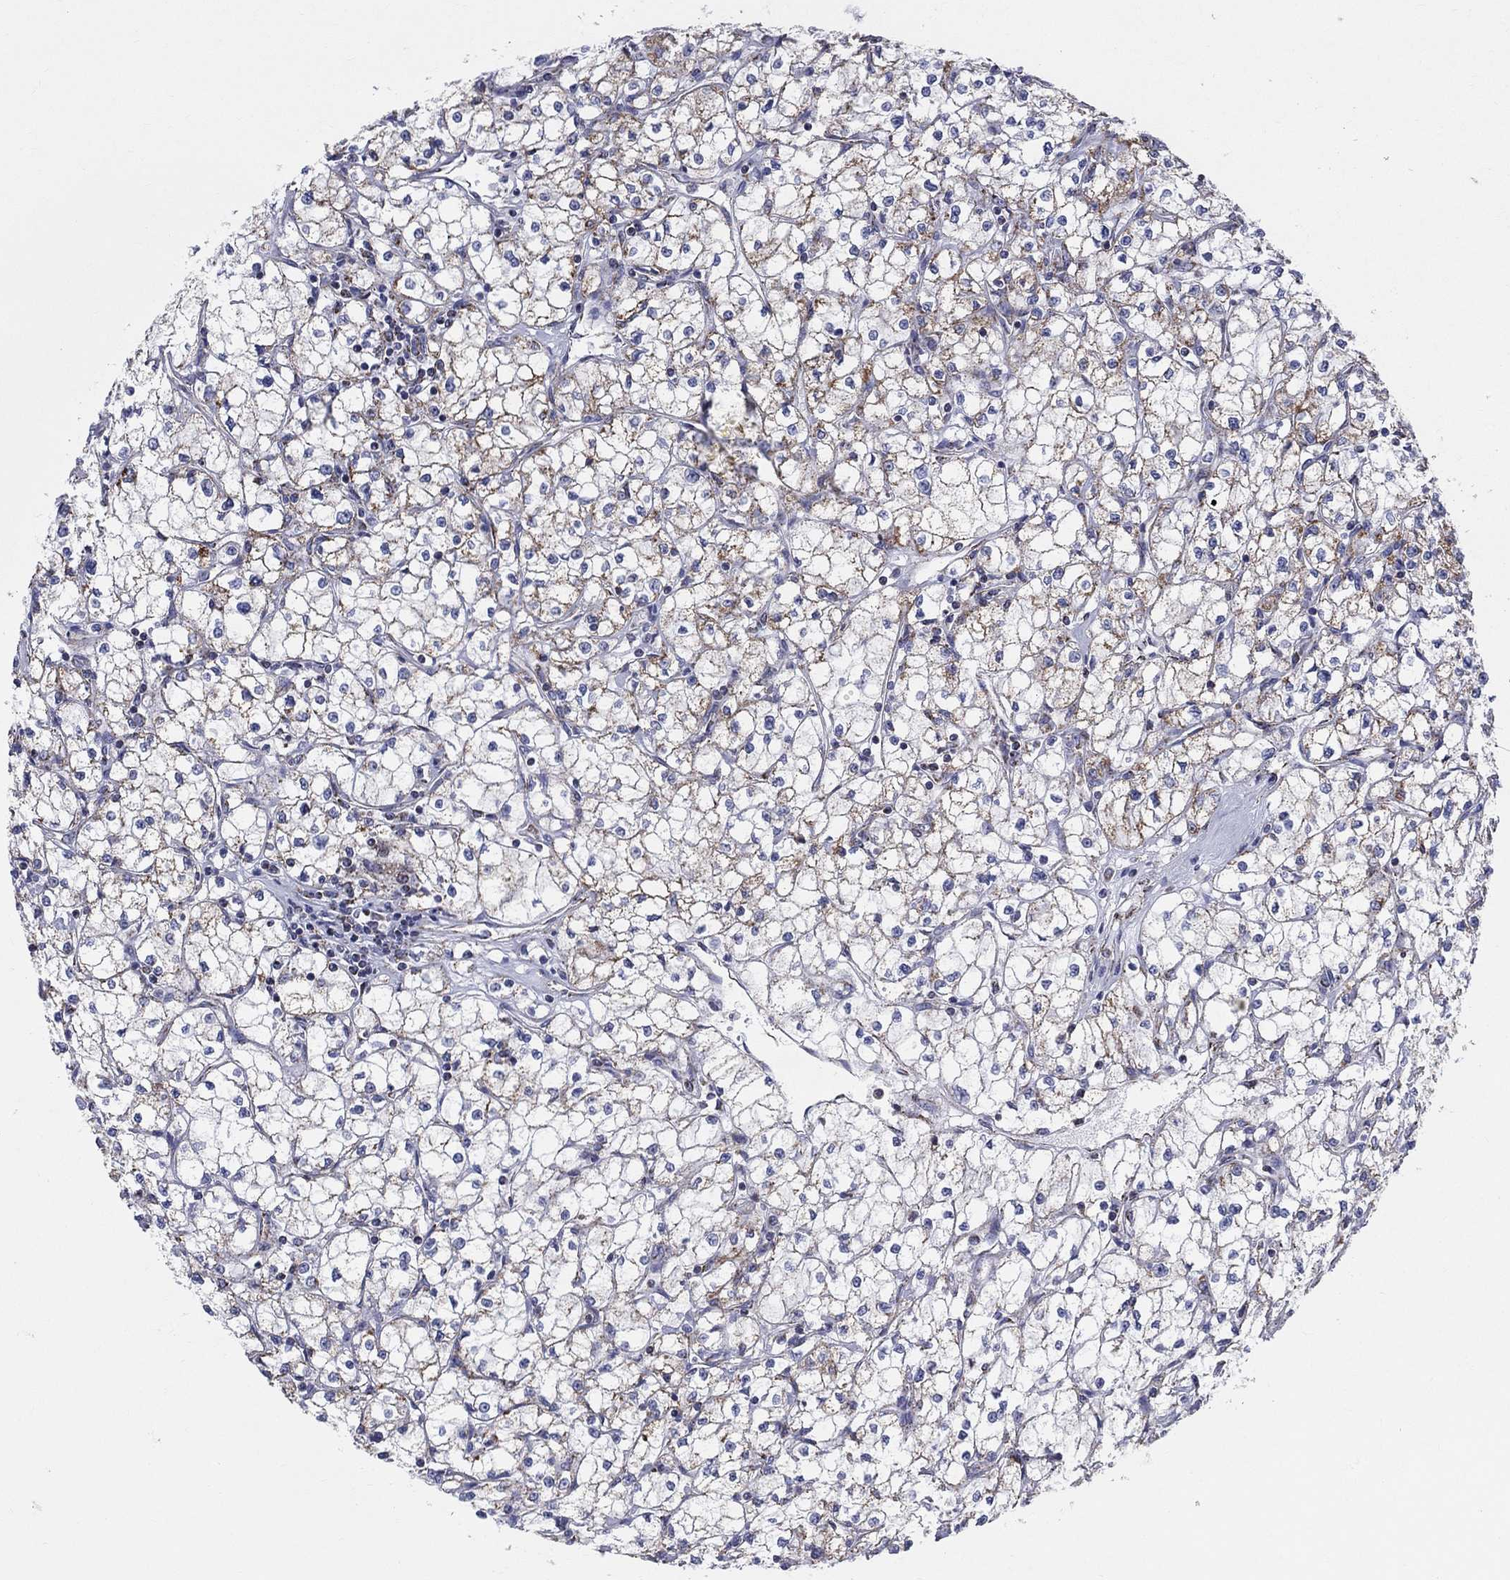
{"staining": {"intensity": "moderate", "quantity": "25%-75%", "location": "cytoplasmic/membranous"}, "tissue": "renal cancer", "cell_type": "Tumor cells", "image_type": "cancer", "snomed": [{"axis": "morphology", "description": "Adenocarcinoma, NOS"}, {"axis": "topography", "description": "Kidney"}], "caption": "A brown stain shows moderate cytoplasmic/membranous expression of a protein in adenocarcinoma (renal) tumor cells.", "gene": "KISS1R", "patient": {"sex": "male", "age": 67}}